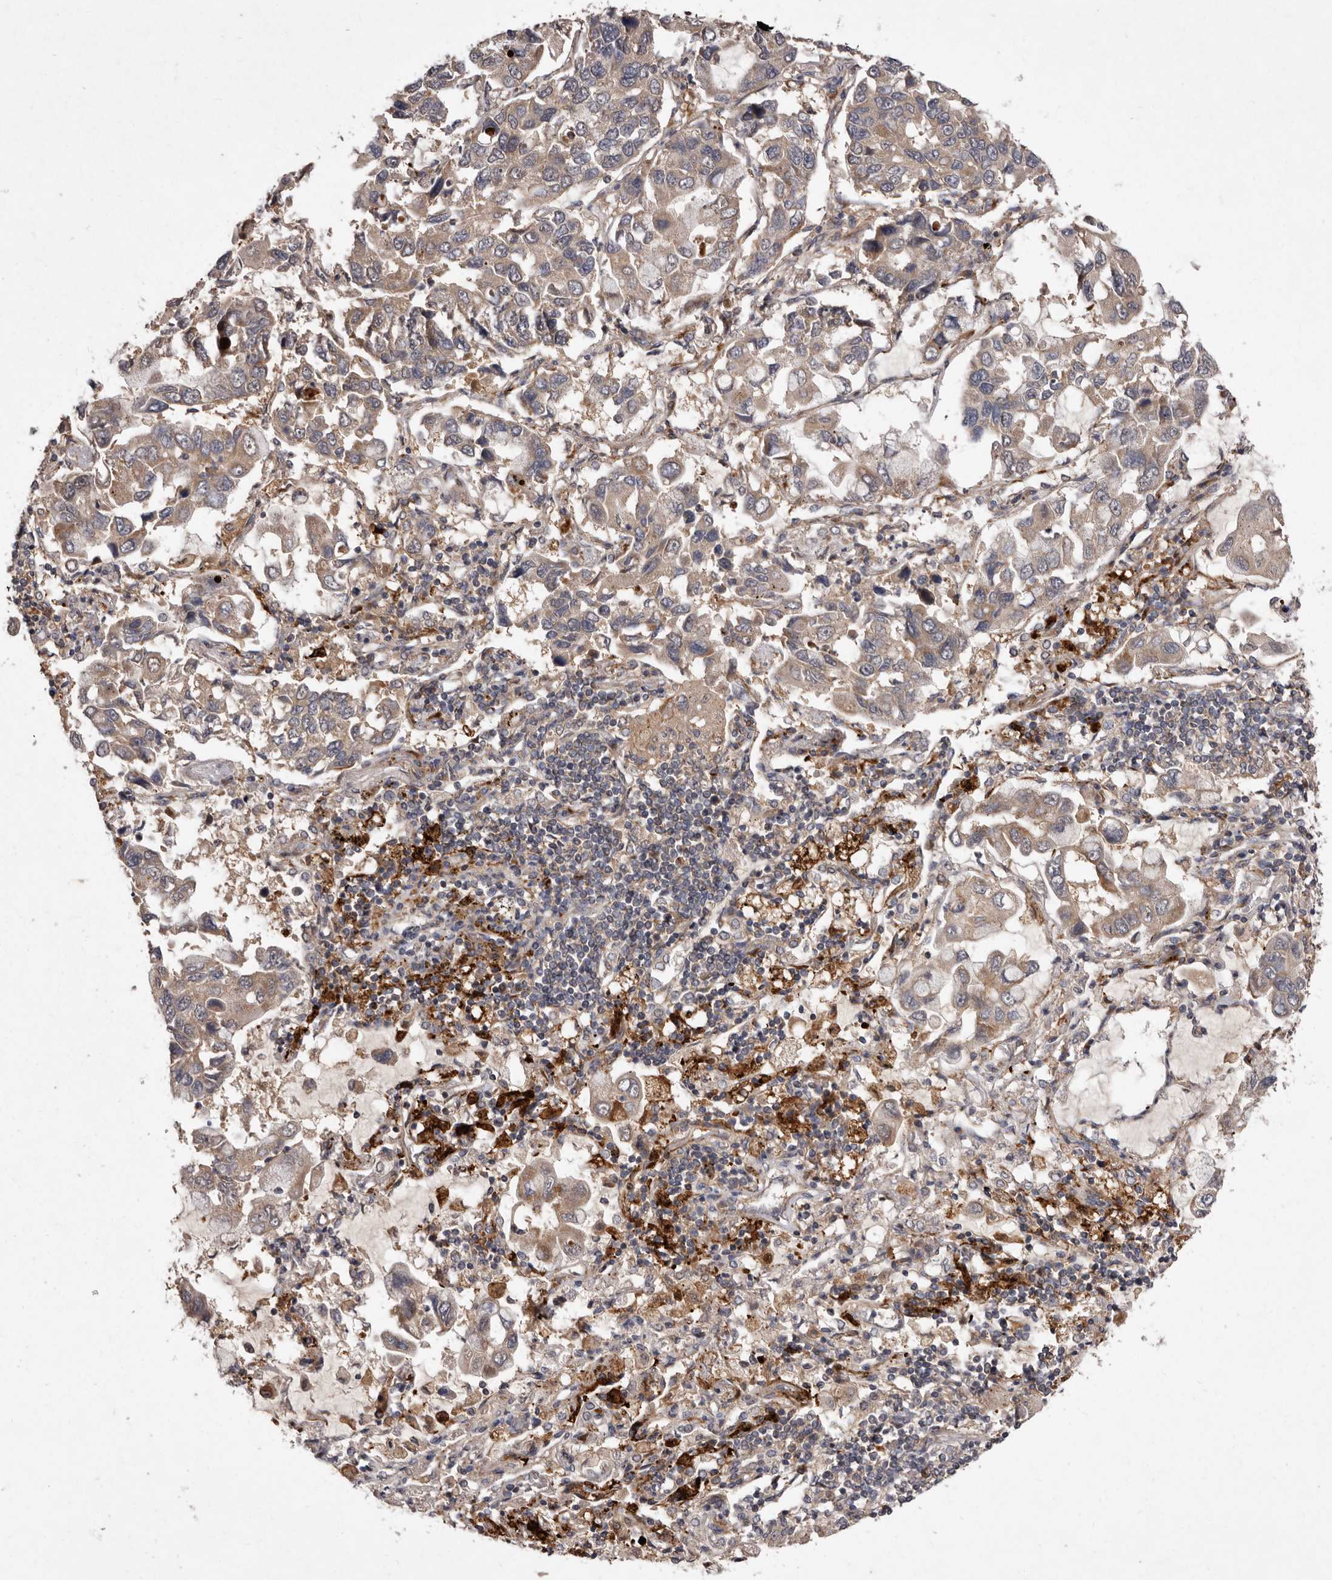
{"staining": {"intensity": "weak", "quantity": ">75%", "location": "cytoplasmic/membranous"}, "tissue": "lung cancer", "cell_type": "Tumor cells", "image_type": "cancer", "snomed": [{"axis": "morphology", "description": "Adenocarcinoma, NOS"}, {"axis": "topography", "description": "Lung"}], "caption": "About >75% of tumor cells in human lung cancer (adenocarcinoma) show weak cytoplasmic/membranous protein expression as visualized by brown immunohistochemical staining.", "gene": "FLAD1", "patient": {"sex": "male", "age": 64}}